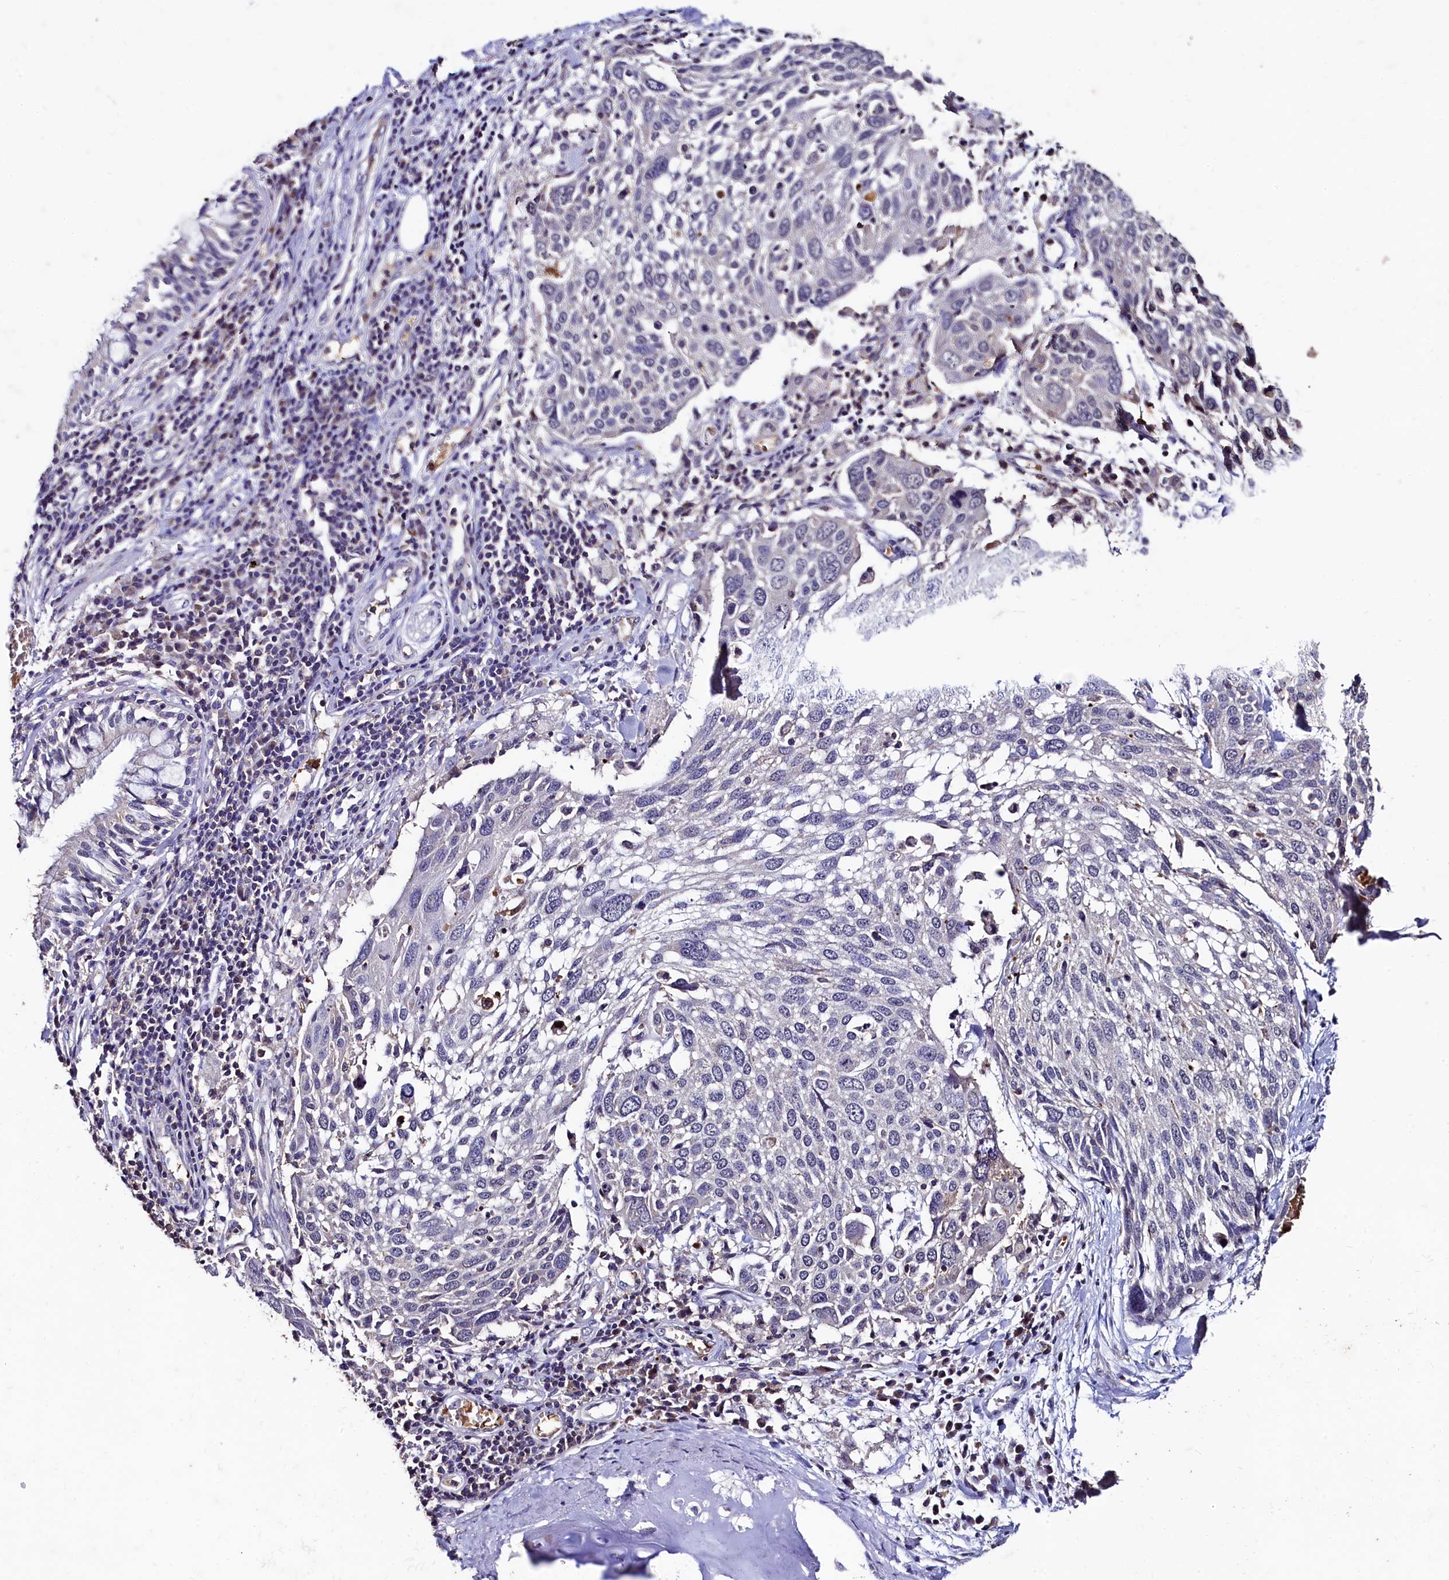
{"staining": {"intensity": "negative", "quantity": "none", "location": "none"}, "tissue": "lung cancer", "cell_type": "Tumor cells", "image_type": "cancer", "snomed": [{"axis": "morphology", "description": "Squamous cell carcinoma, NOS"}, {"axis": "topography", "description": "Lung"}], "caption": "Immunohistochemical staining of human lung squamous cell carcinoma displays no significant expression in tumor cells.", "gene": "CSTPP1", "patient": {"sex": "male", "age": 65}}